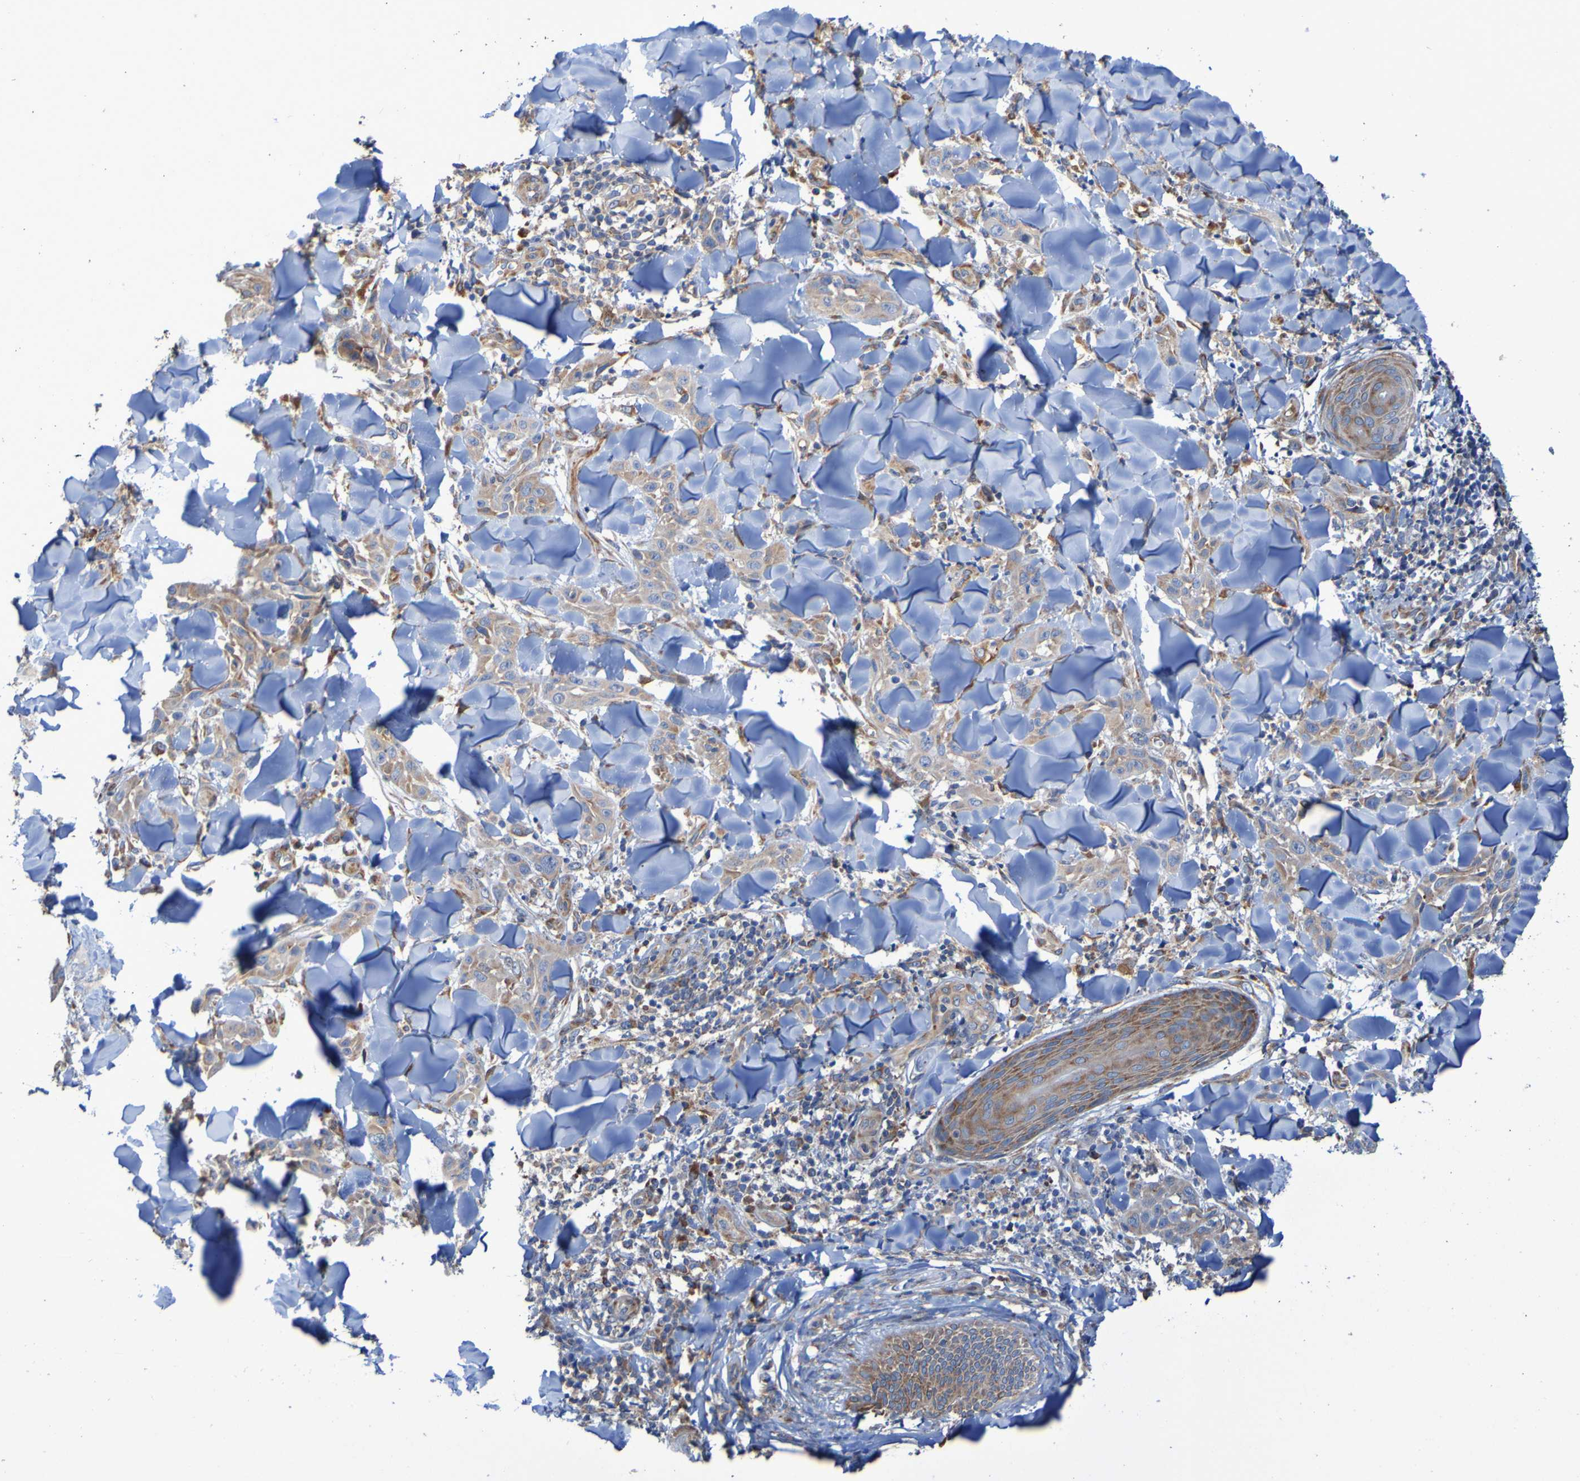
{"staining": {"intensity": "weak", "quantity": ">75%", "location": "cytoplasmic/membranous"}, "tissue": "skin cancer", "cell_type": "Tumor cells", "image_type": "cancer", "snomed": [{"axis": "morphology", "description": "Squamous cell carcinoma, NOS"}, {"axis": "topography", "description": "Skin"}], "caption": "DAB immunohistochemical staining of squamous cell carcinoma (skin) exhibits weak cytoplasmic/membranous protein expression in about >75% of tumor cells.", "gene": "FKBP3", "patient": {"sex": "male", "age": 24}}